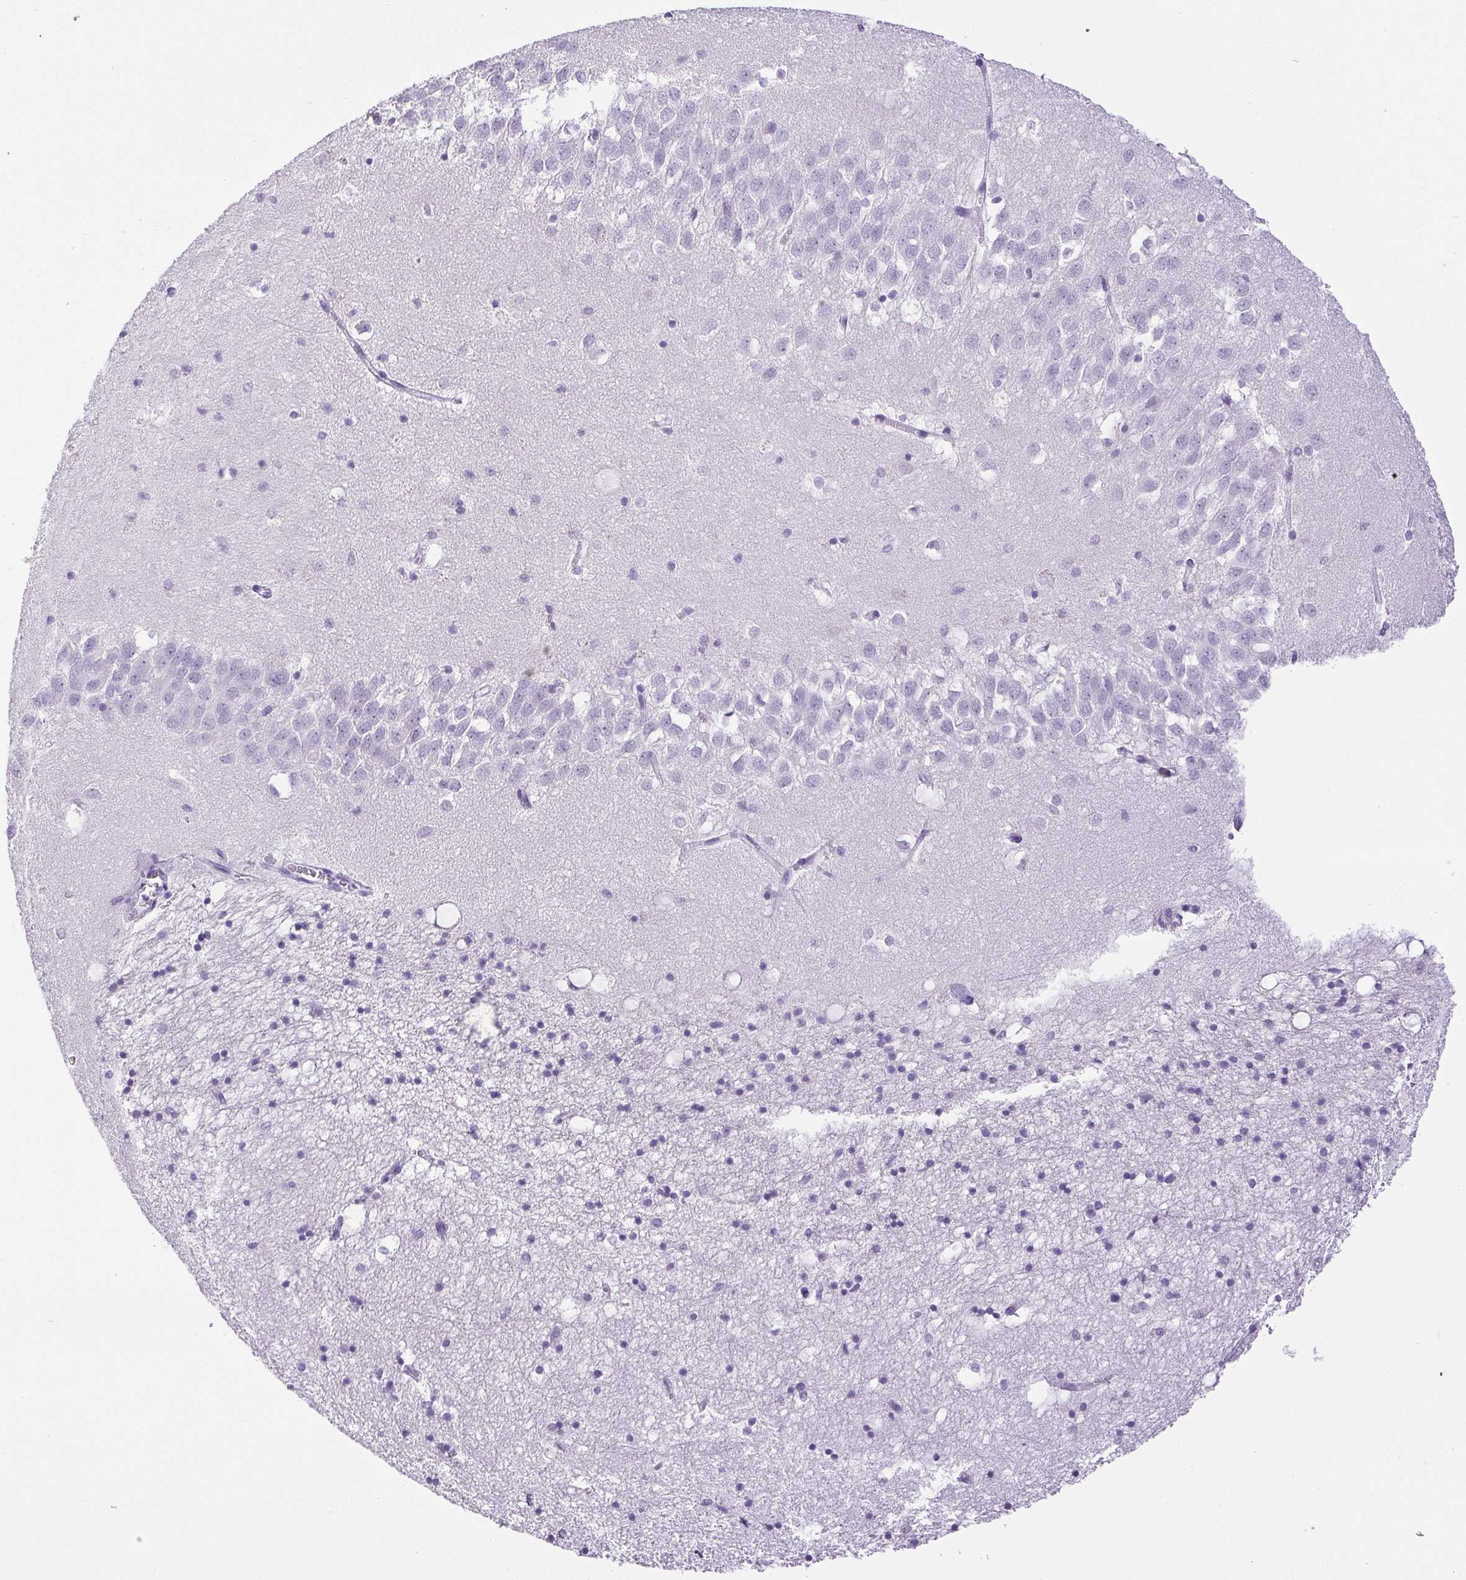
{"staining": {"intensity": "negative", "quantity": "none", "location": "none"}, "tissue": "hippocampus", "cell_type": "Glial cells", "image_type": "normal", "snomed": [{"axis": "morphology", "description": "Normal tissue, NOS"}, {"axis": "topography", "description": "Hippocampus"}], "caption": "Histopathology image shows no protein expression in glial cells of benign hippocampus. (DAB IHC with hematoxylin counter stain).", "gene": "HLA", "patient": {"sex": "male", "age": 58}}